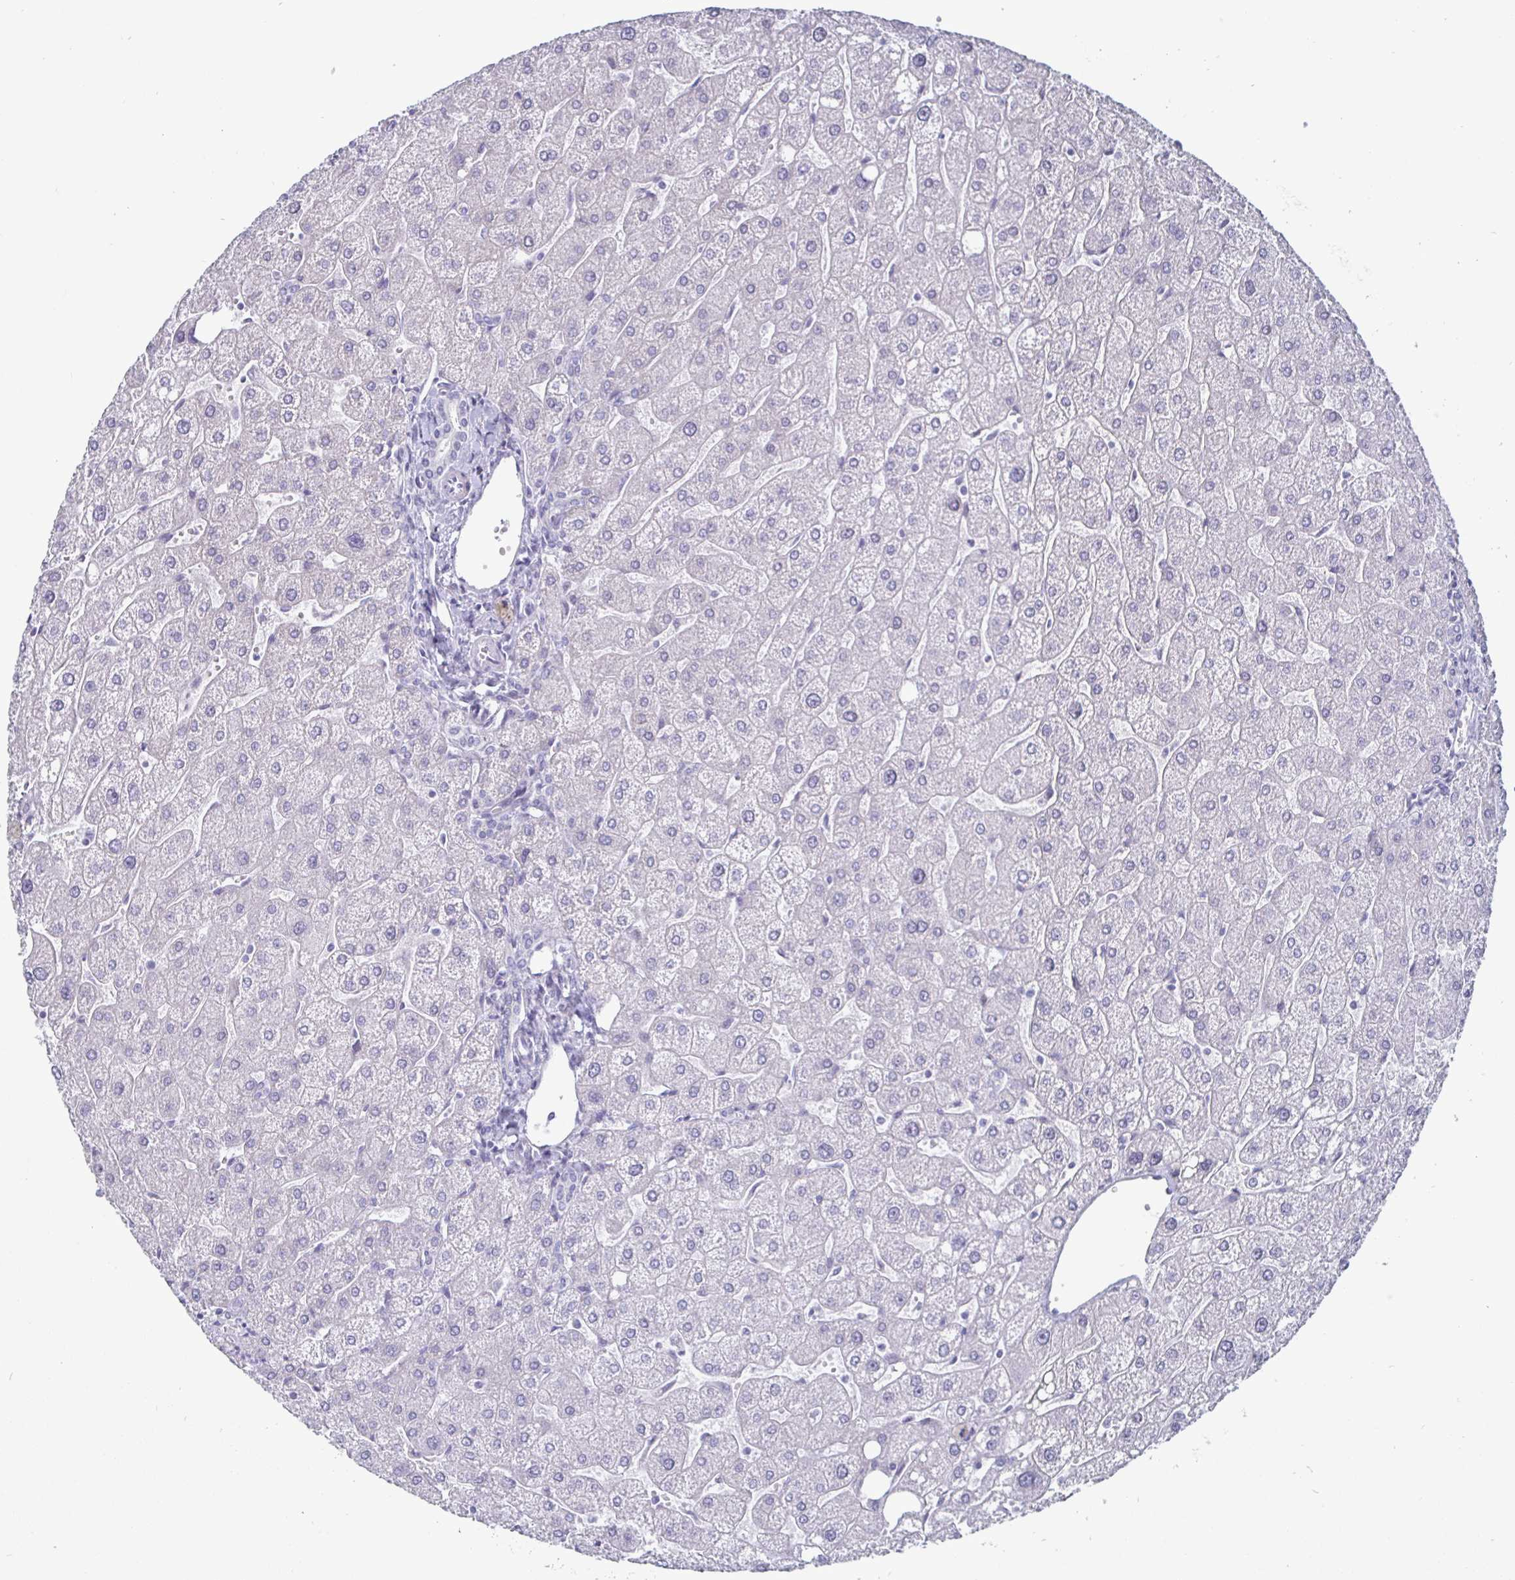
{"staining": {"intensity": "negative", "quantity": "none", "location": "none"}, "tissue": "liver", "cell_type": "Cholangiocytes", "image_type": "normal", "snomed": [{"axis": "morphology", "description": "Normal tissue, NOS"}, {"axis": "topography", "description": "Liver"}], "caption": "Immunohistochemistry (IHC) of normal liver displays no positivity in cholangiocytes. (DAB (3,3'-diaminobenzidine) immunohistochemistry with hematoxylin counter stain).", "gene": "OOSP2", "patient": {"sex": "male", "age": 67}}